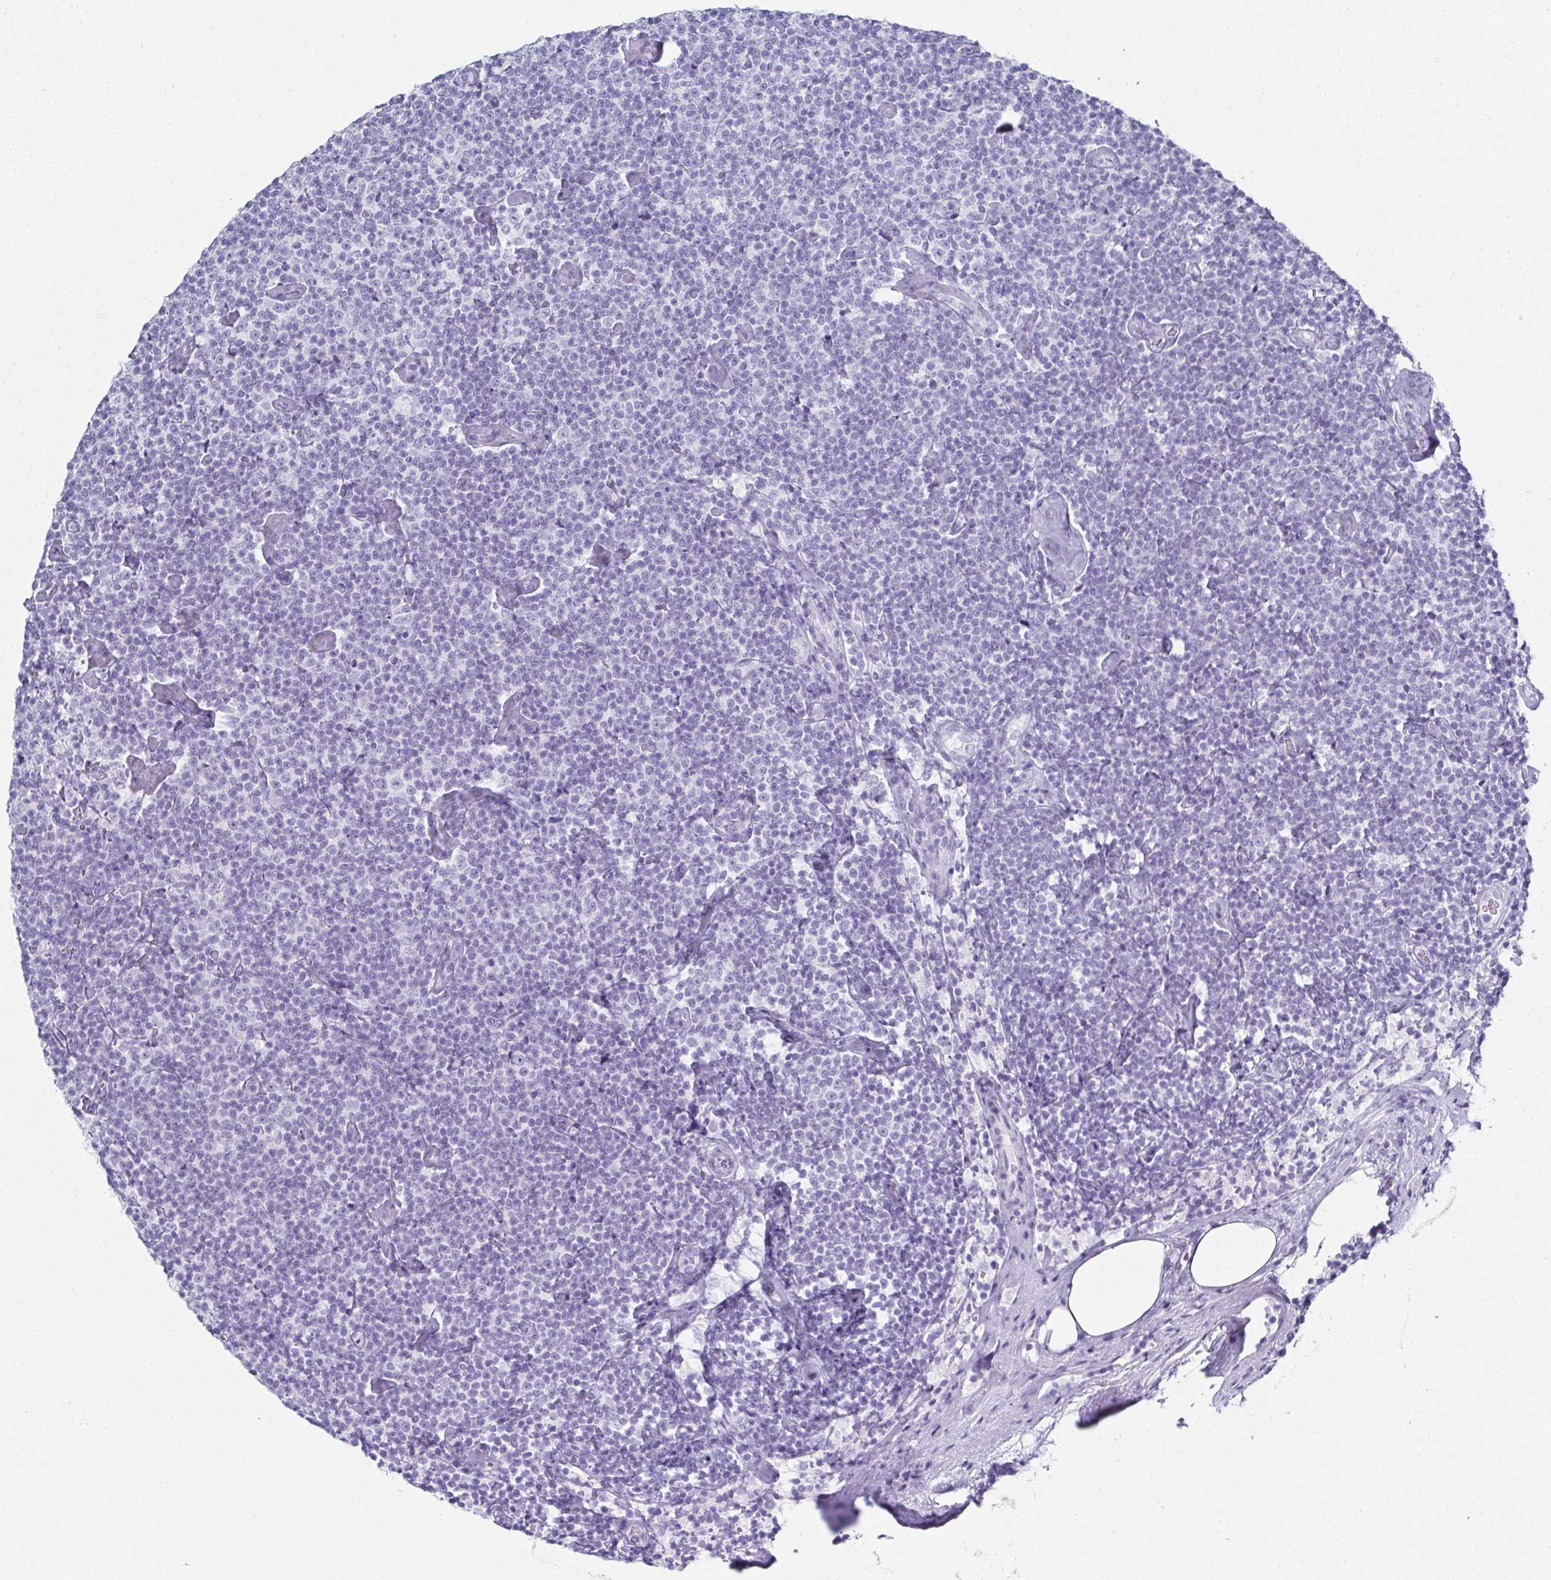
{"staining": {"intensity": "negative", "quantity": "none", "location": "none"}, "tissue": "lymphoma", "cell_type": "Tumor cells", "image_type": "cancer", "snomed": [{"axis": "morphology", "description": "Malignant lymphoma, non-Hodgkin's type, Low grade"}, {"axis": "topography", "description": "Lymph node"}], "caption": "Low-grade malignant lymphoma, non-Hodgkin's type was stained to show a protein in brown. There is no significant expression in tumor cells.", "gene": "SYCP1", "patient": {"sex": "male", "age": 81}}